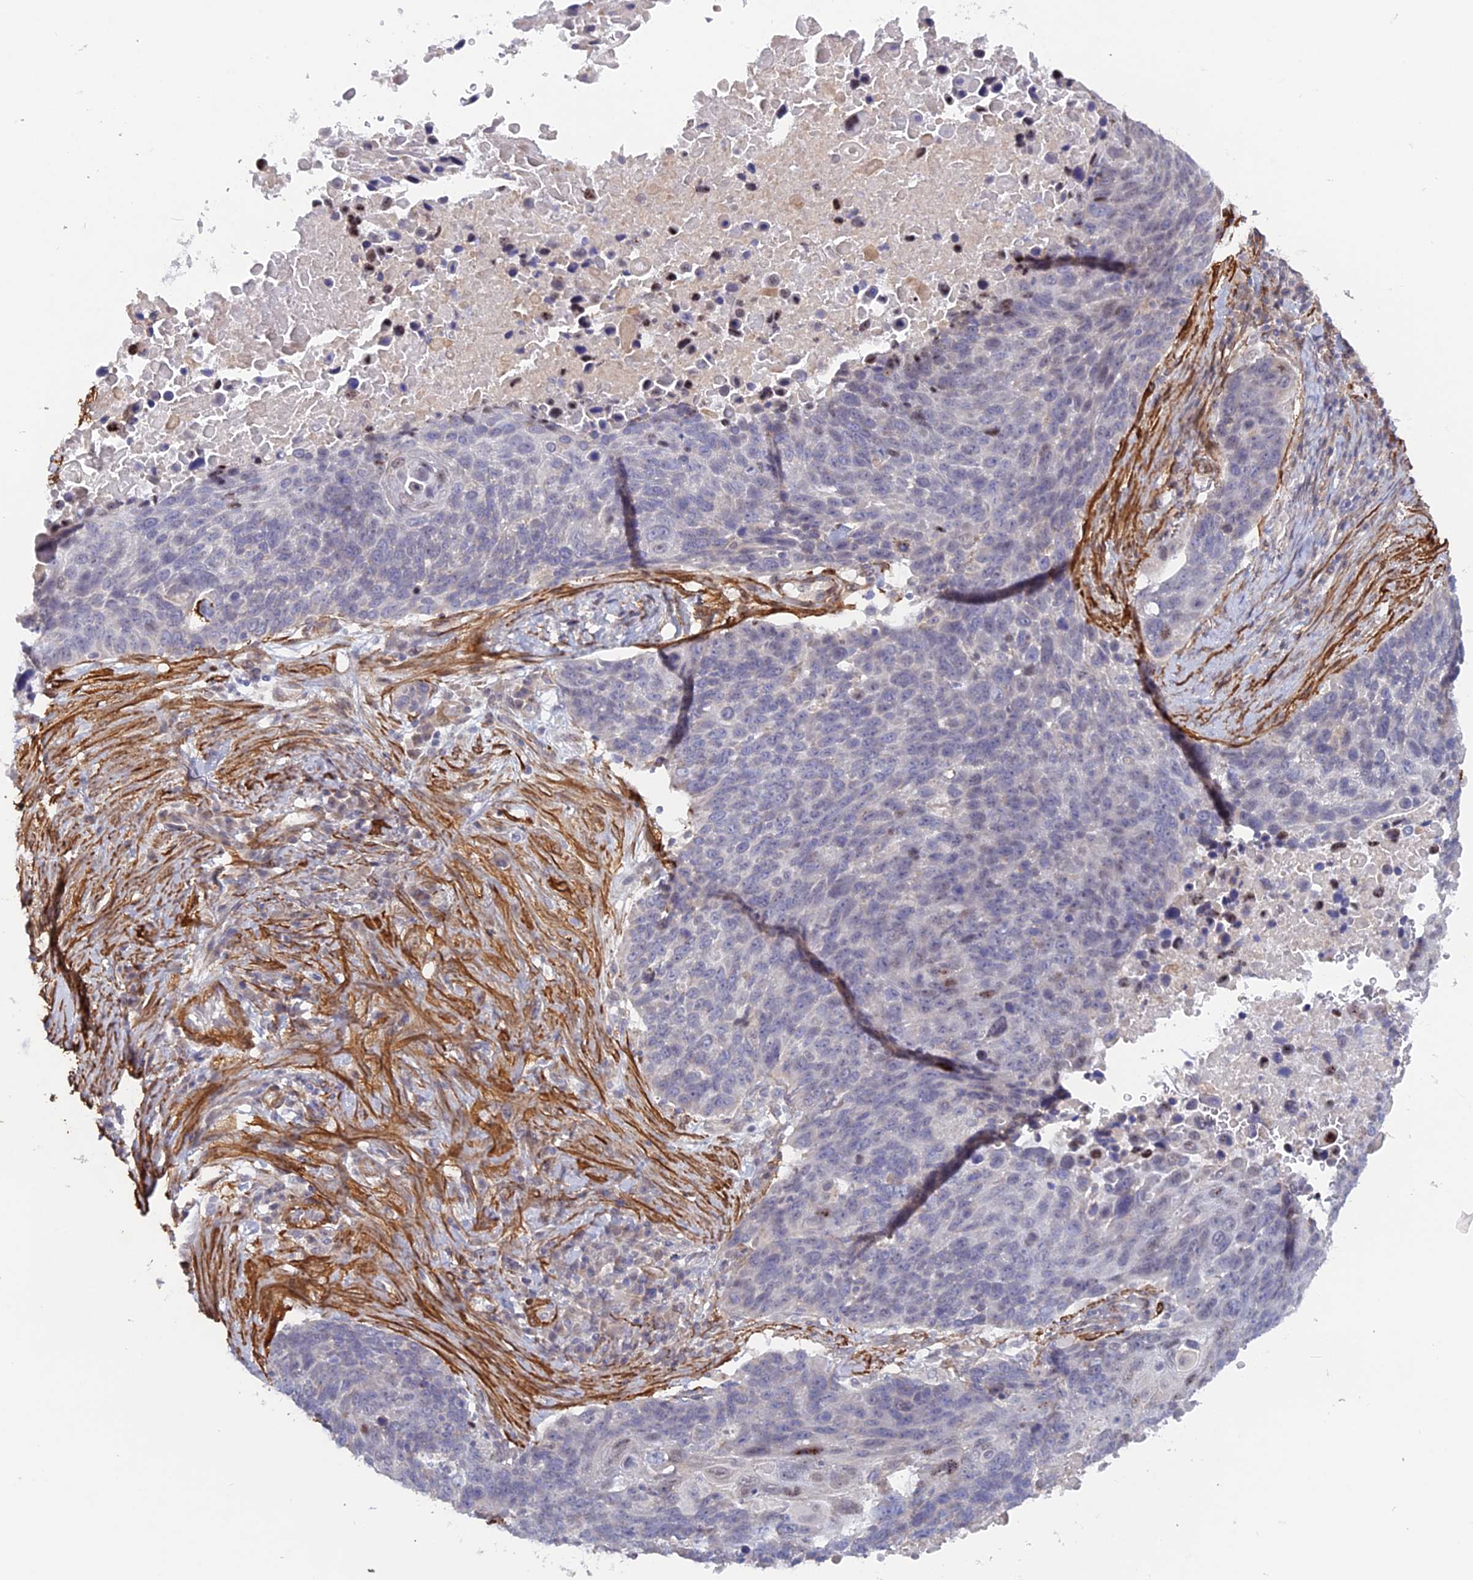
{"staining": {"intensity": "negative", "quantity": "none", "location": "none"}, "tissue": "lung cancer", "cell_type": "Tumor cells", "image_type": "cancer", "snomed": [{"axis": "morphology", "description": "Normal tissue, NOS"}, {"axis": "morphology", "description": "Squamous cell carcinoma, NOS"}, {"axis": "topography", "description": "Lymph node"}, {"axis": "topography", "description": "Lung"}], "caption": "There is no significant positivity in tumor cells of lung cancer.", "gene": "CCDC154", "patient": {"sex": "male", "age": 66}}